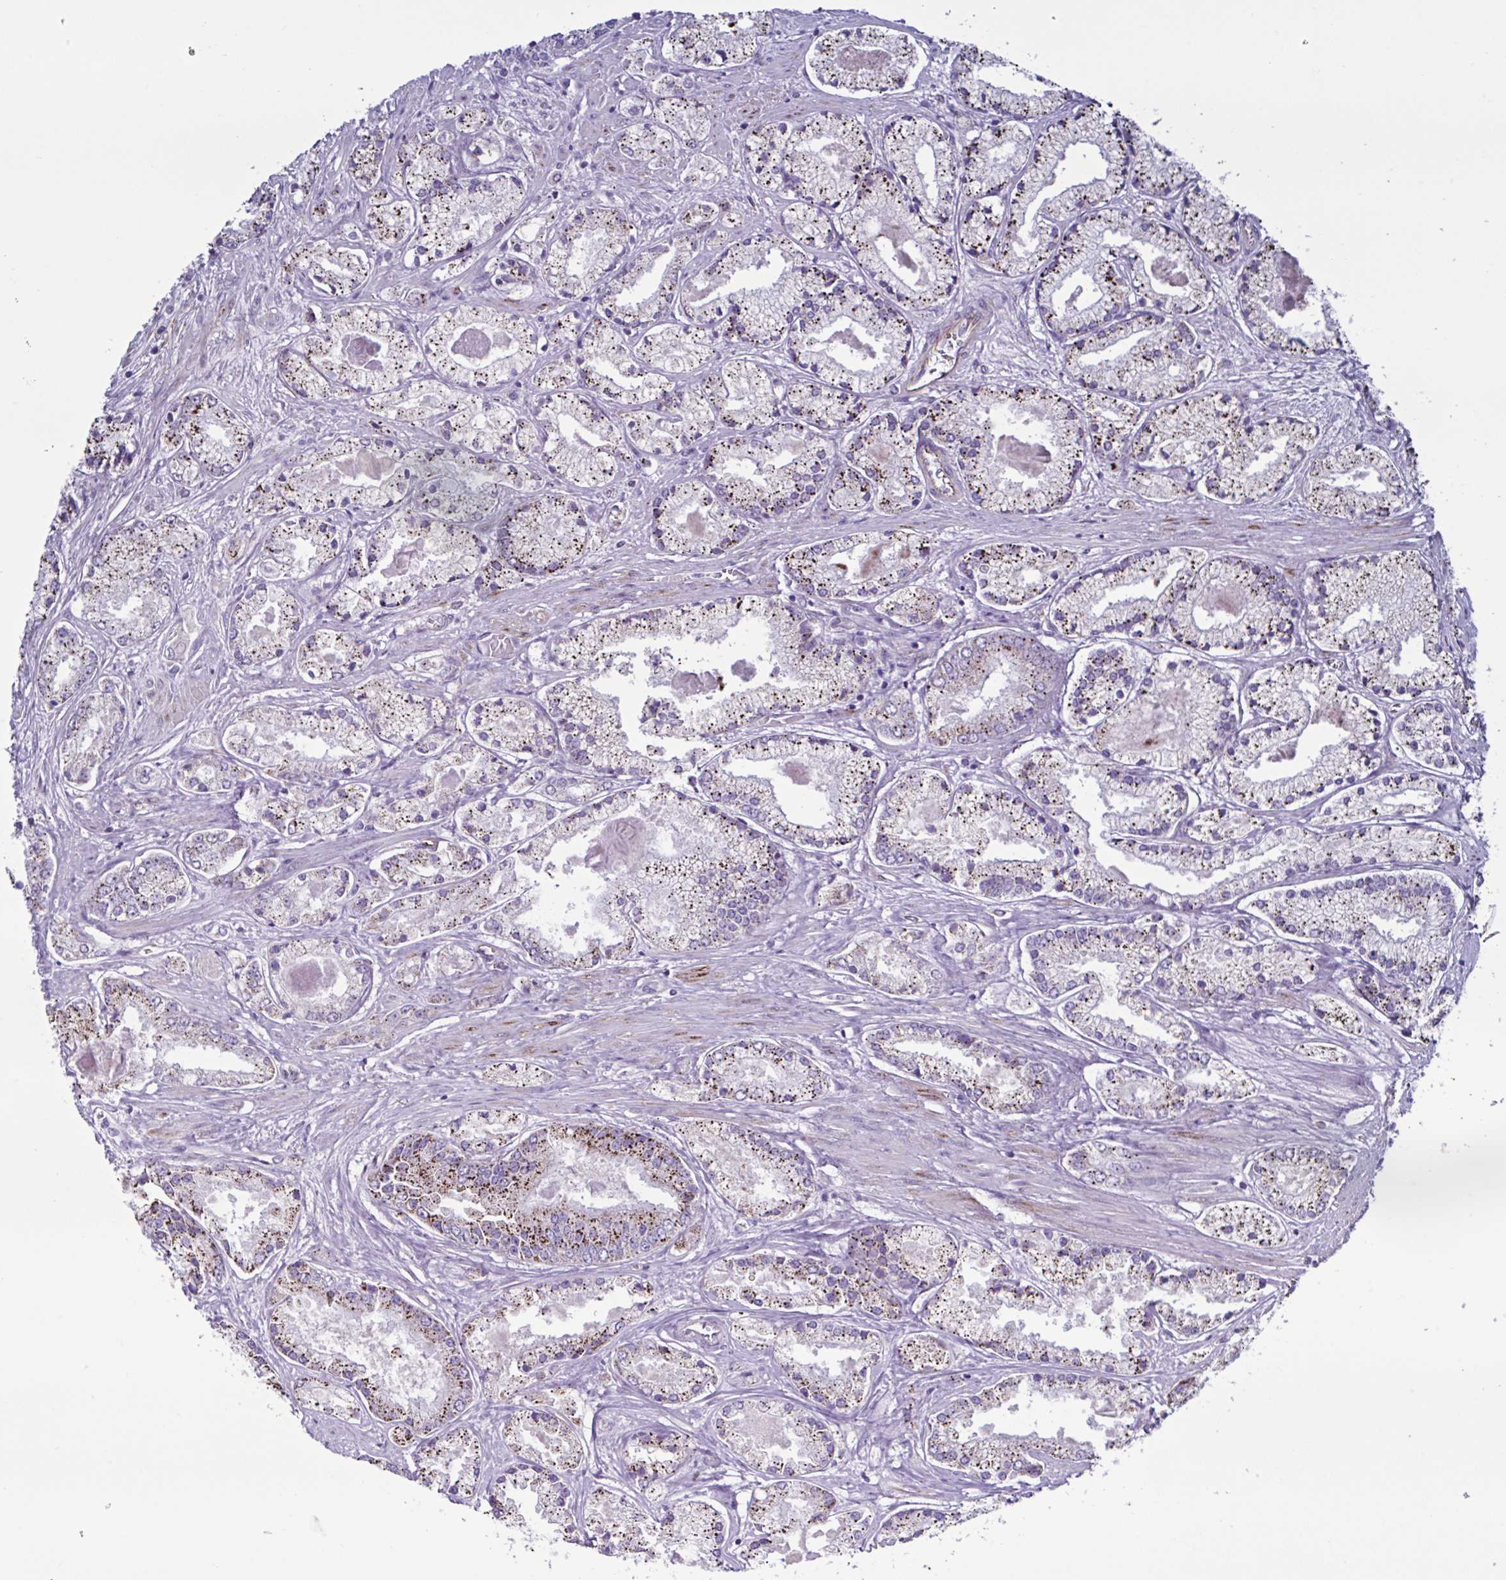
{"staining": {"intensity": "strong", "quantity": "25%-75%", "location": "cytoplasmic/membranous"}, "tissue": "prostate cancer", "cell_type": "Tumor cells", "image_type": "cancer", "snomed": [{"axis": "morphology", "description": "Adenocarcinoma, High grade"}, {"axis": "topography", "description": "Prostate"}], "caption": "Prostate cancer tissue demonstrates strong cytoplasmic/membranous expression in approximately 25%-75% of tumor cells, visualized by immunohistochemistry.", "gene": "TMEM86B", "patient": {"sex": "male", "age": 67}}